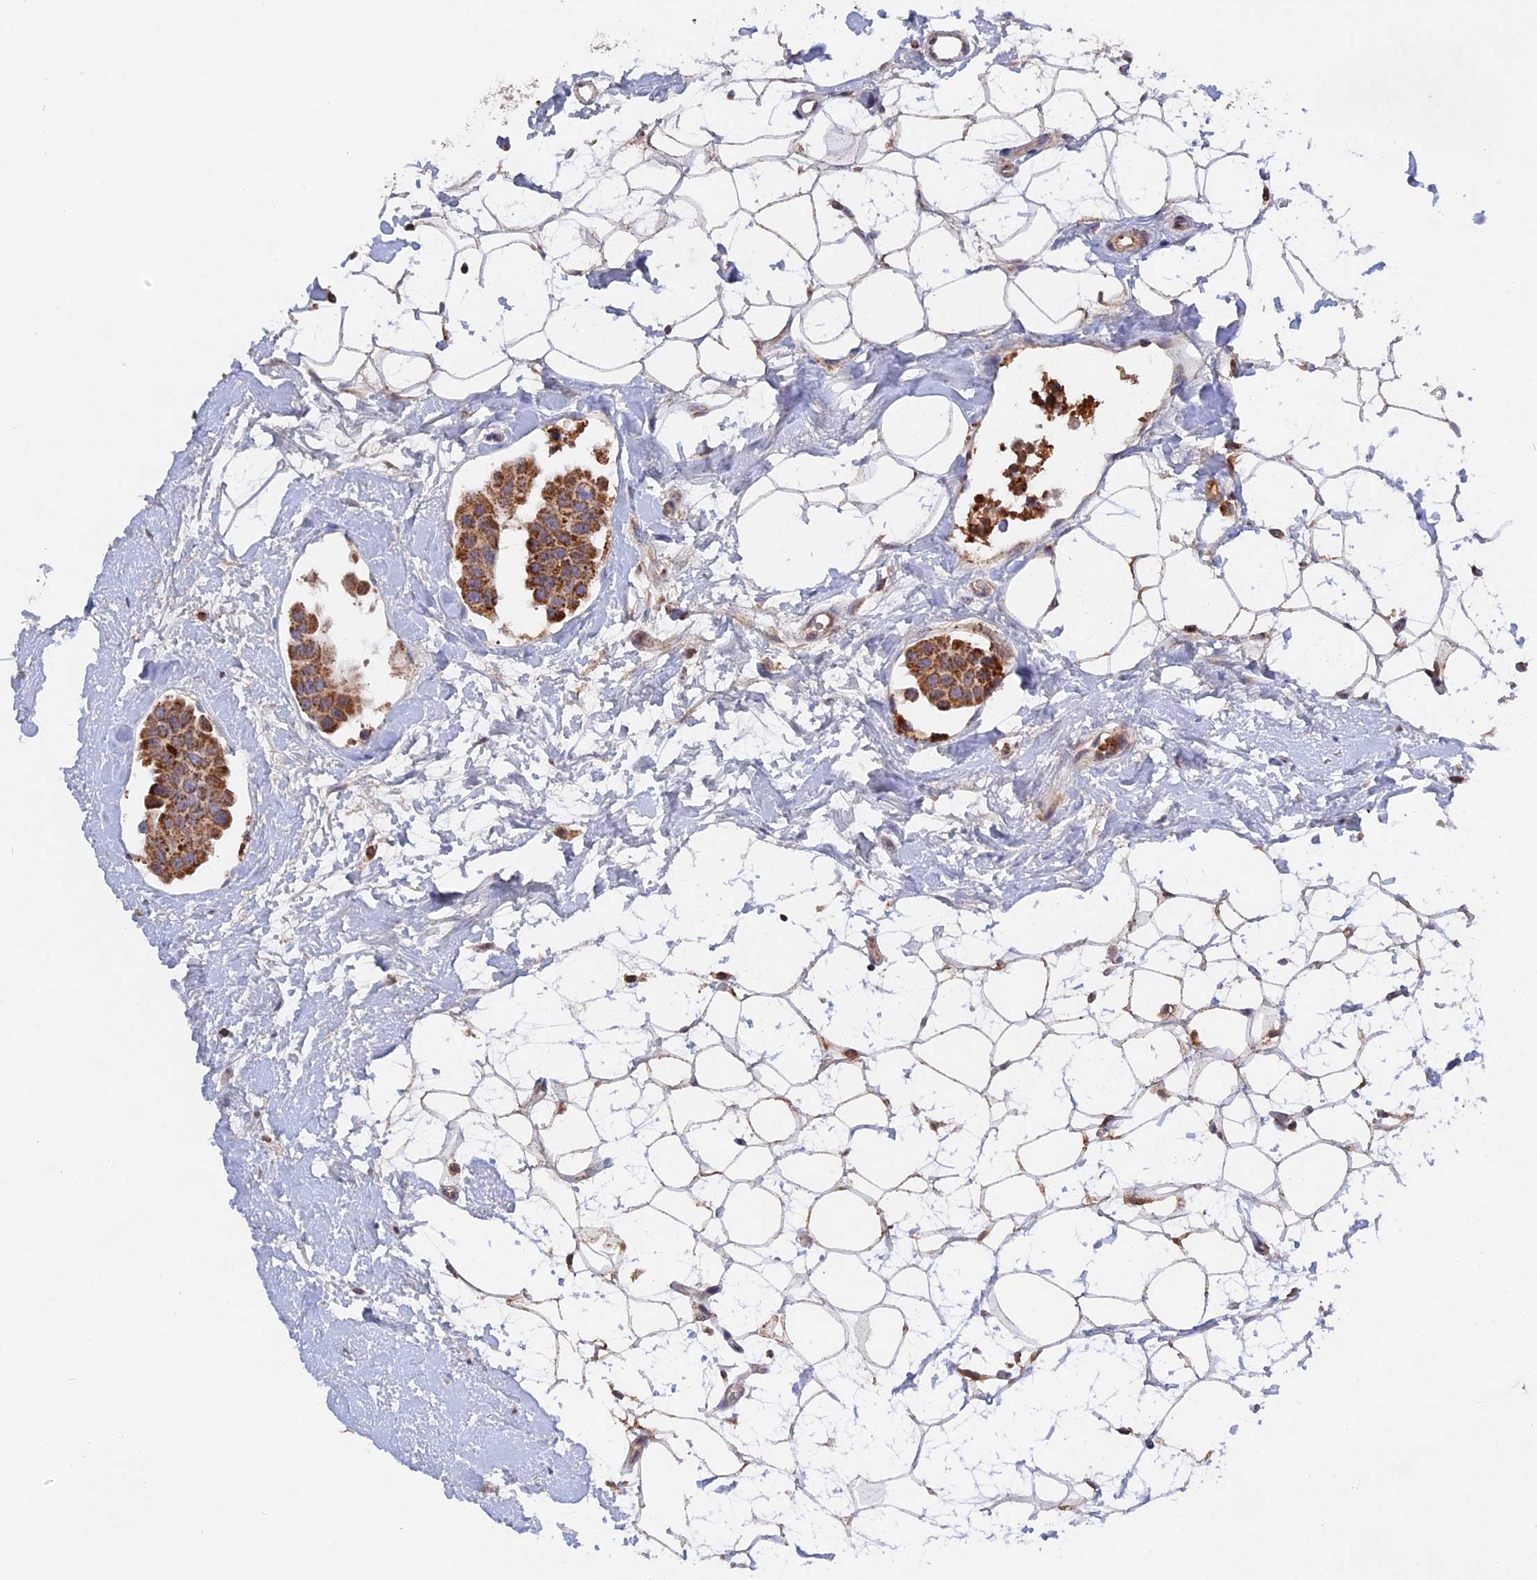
{"staining": {"intensity": "strong", "quantity": ">75%", "location": "cytoplasmic/membranous"}, "tissue": "breast cancer", "cell_type": "Tumor cells", "image_type": "cancer", "snomed": [{"axis": "morphology", "description": "Normal tissue, NOS"}, {"axis": "morphology", "description": "Duct carcinoma"}, {"axis": "topography", "description": "Breast"}], "caption": "A photomicrograph of human breast cancer (intraductal carcinoma) stained for a protein exhibits strong cytoplasmic/membranous brown staining in tumor cells.", "gene": "MPV17L", "patient": {"sex": "female", "age": 39}}